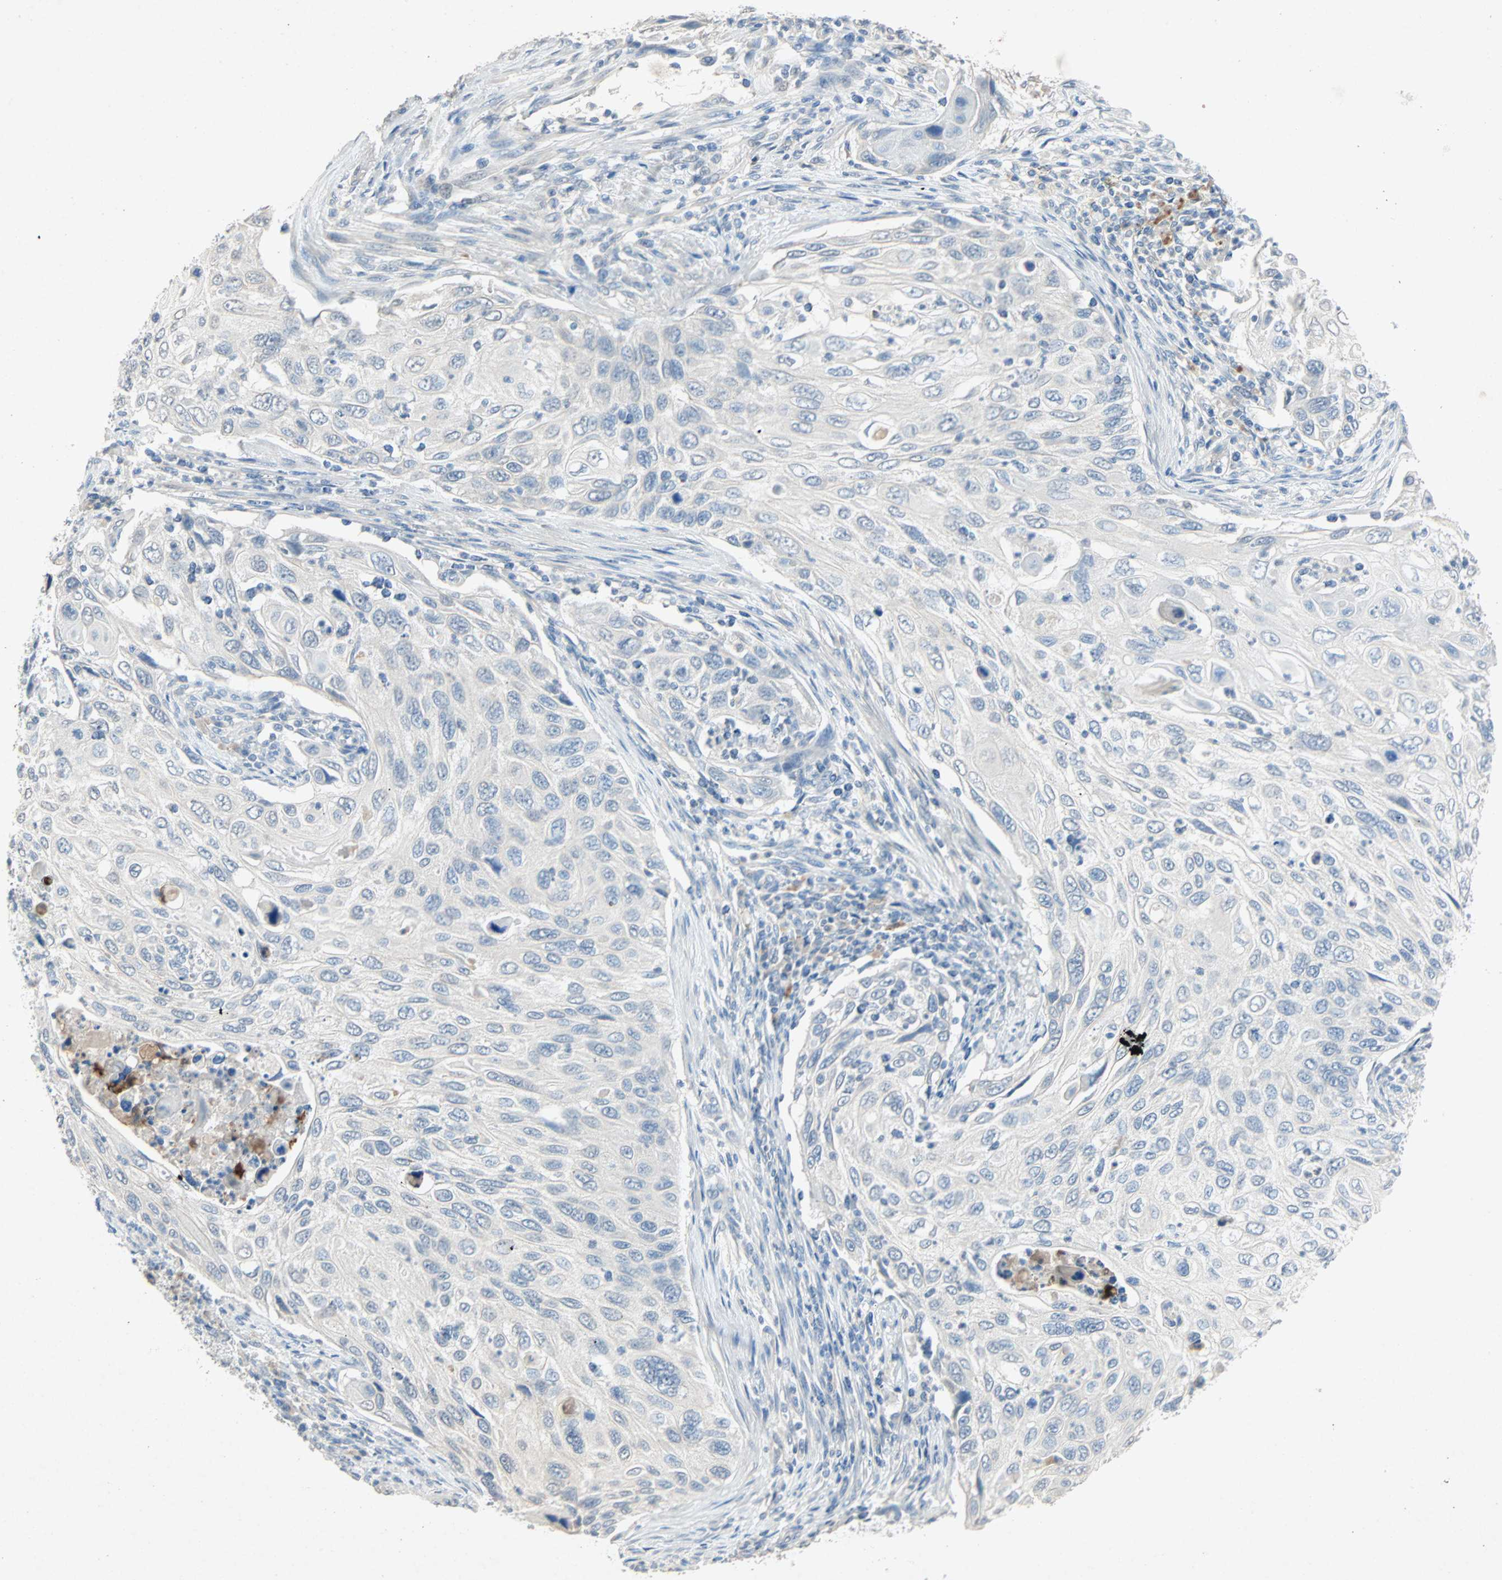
{"staining": {"intensity": "negative", "quantity": "none", "location": "none"}, "tissue": "cervical cancer", "cell_type": "Tumor cells", "image_type": "cancer", "snomed": [{"axis": "morphology", "description": "Squamous cell carcinoma, NOS"}, {"axis": "topography", "description": "Cervix"}], "caption": "This is an IHC micrograph of human squamous cell carcinoma (cervical). There is no positivity in tumor cells.", "gene": "PCDHB2", "patient": {"sex": "female", "age": 70}}